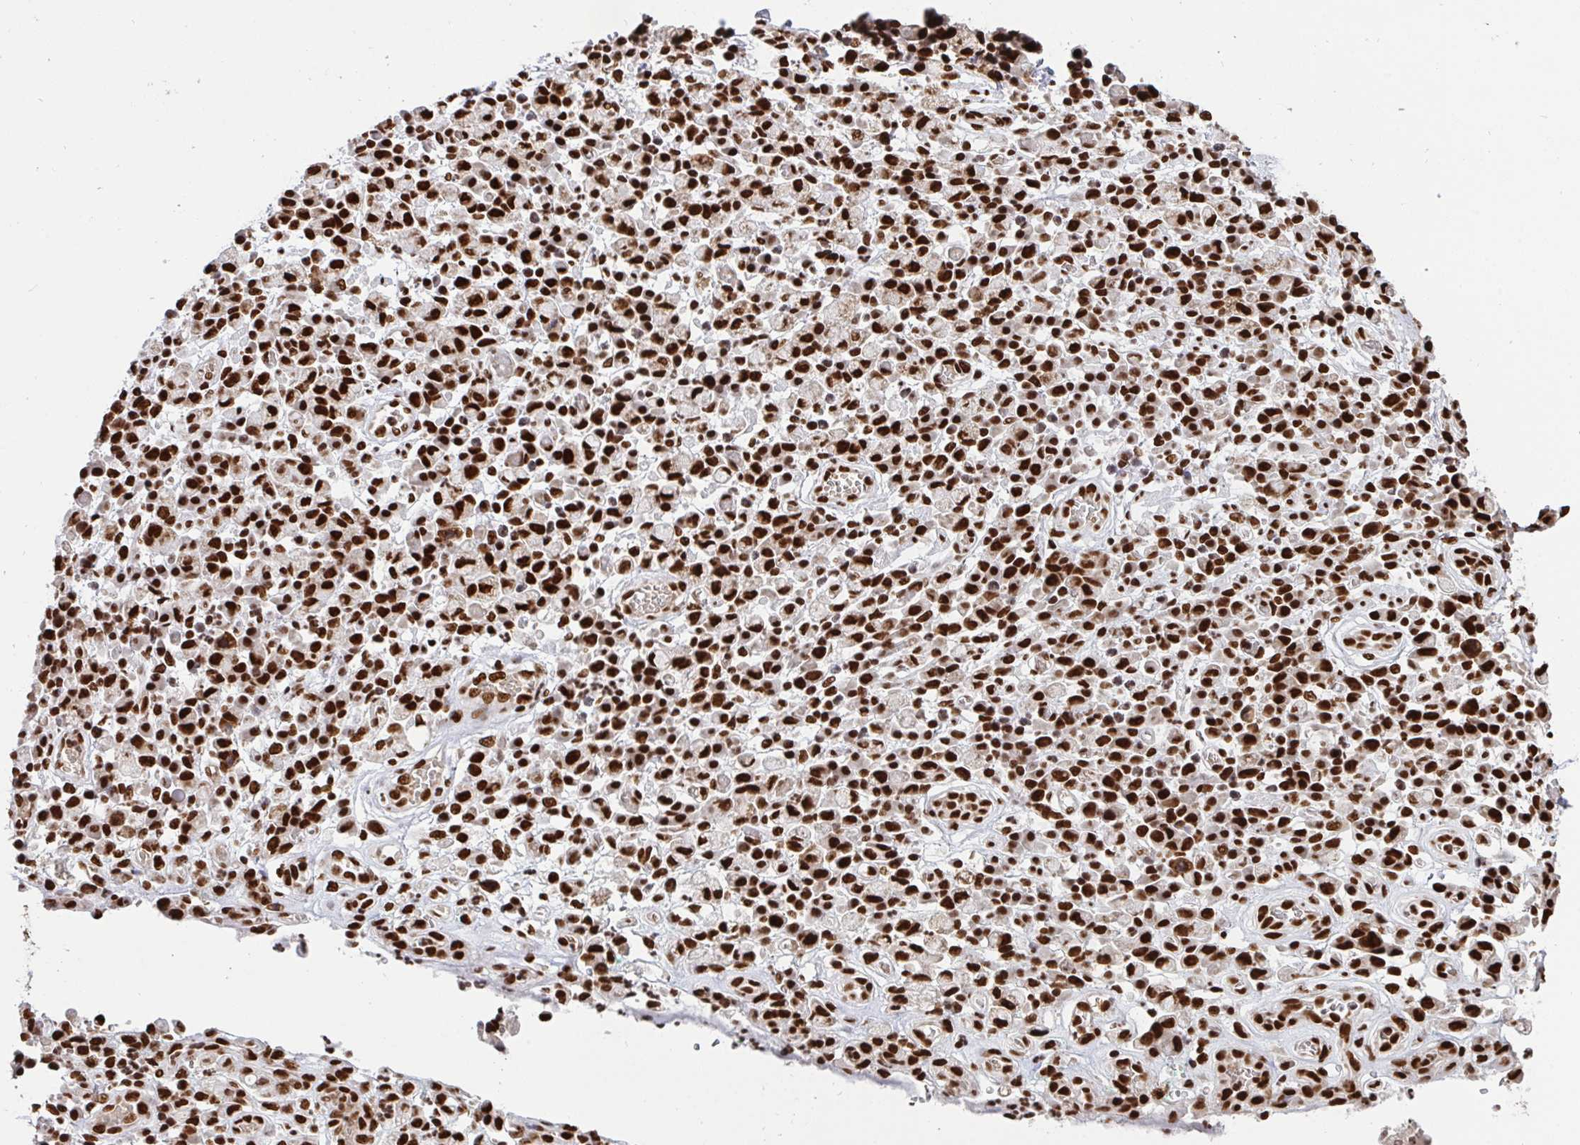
{"staining": {"intensity": "strong", "quantity": ">75%", "location": "nuclear"}, "tissue": "stomach cancer", "cell_type": "Tumor cells", "image_type": "cancer", "snomed": [{"axis": "morphology", "description": "Adenocarcinoma, NOS"}, {"axis": "topography", "description": "Stomach"}], "caption": "The photomicrograph displays a brown stain indicating the presence of a protein in the nuclear of tumor cells in stomach cancer.", "gene": "HNRNPL", "patient": {"sex": "male", "age": 77}}